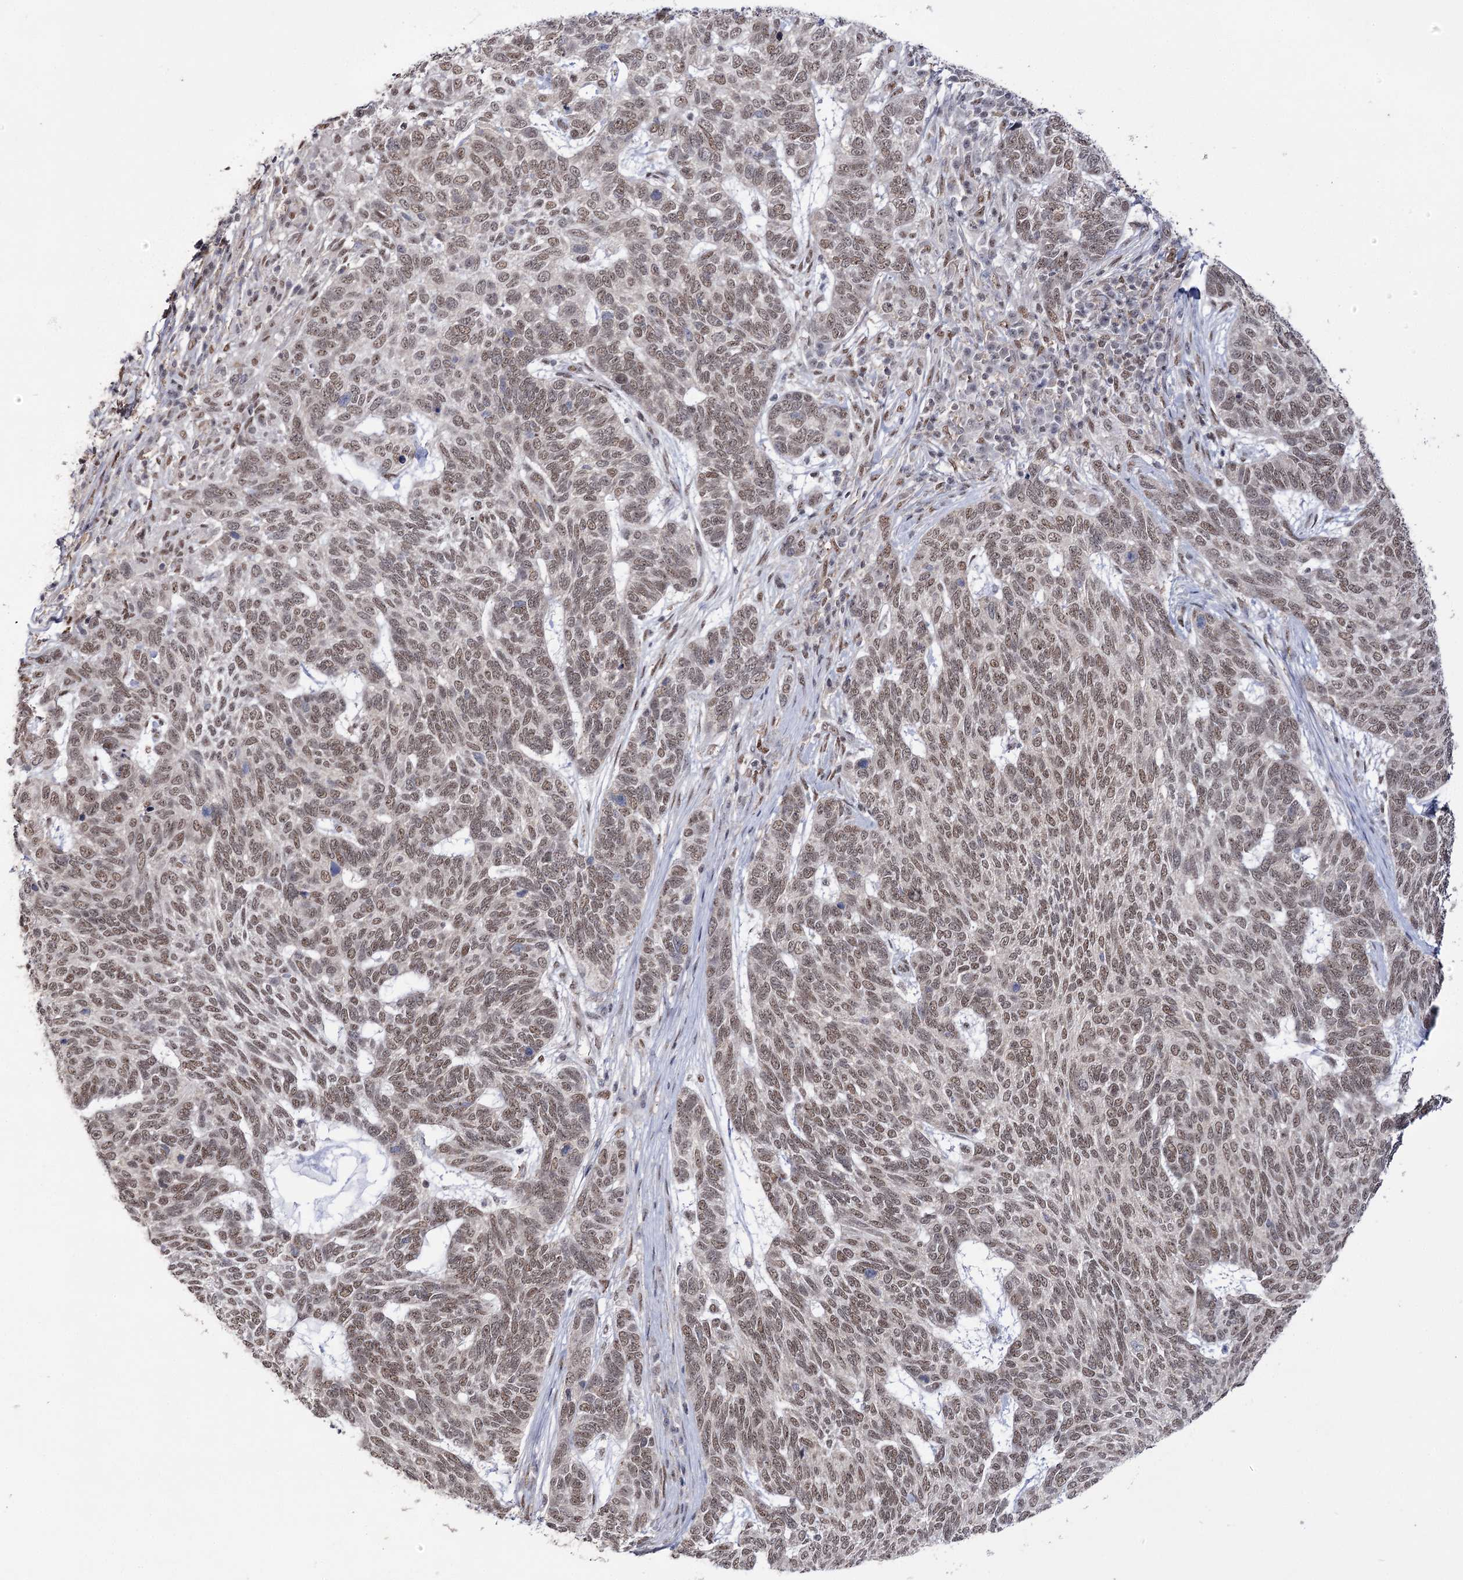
{"staining": {"intensity": "weak", "quantity": ">75%", "location": "nuclear"}, "tissue": "skin cancer", "cell_type": "Tumor cells", "image_type": "cancer", "snomed": [{"axis": "morphology", "description": "Basal cell carcinoma"}, {"axis": "topography", "description": "Skin"}], "caption": "An image of human skin basal cell carcinoma stained for a protein shows weak nuclear brown staining in tumor cells.", "gene": "VGLL4", "patient": {"sex": "female", "age": 65}}